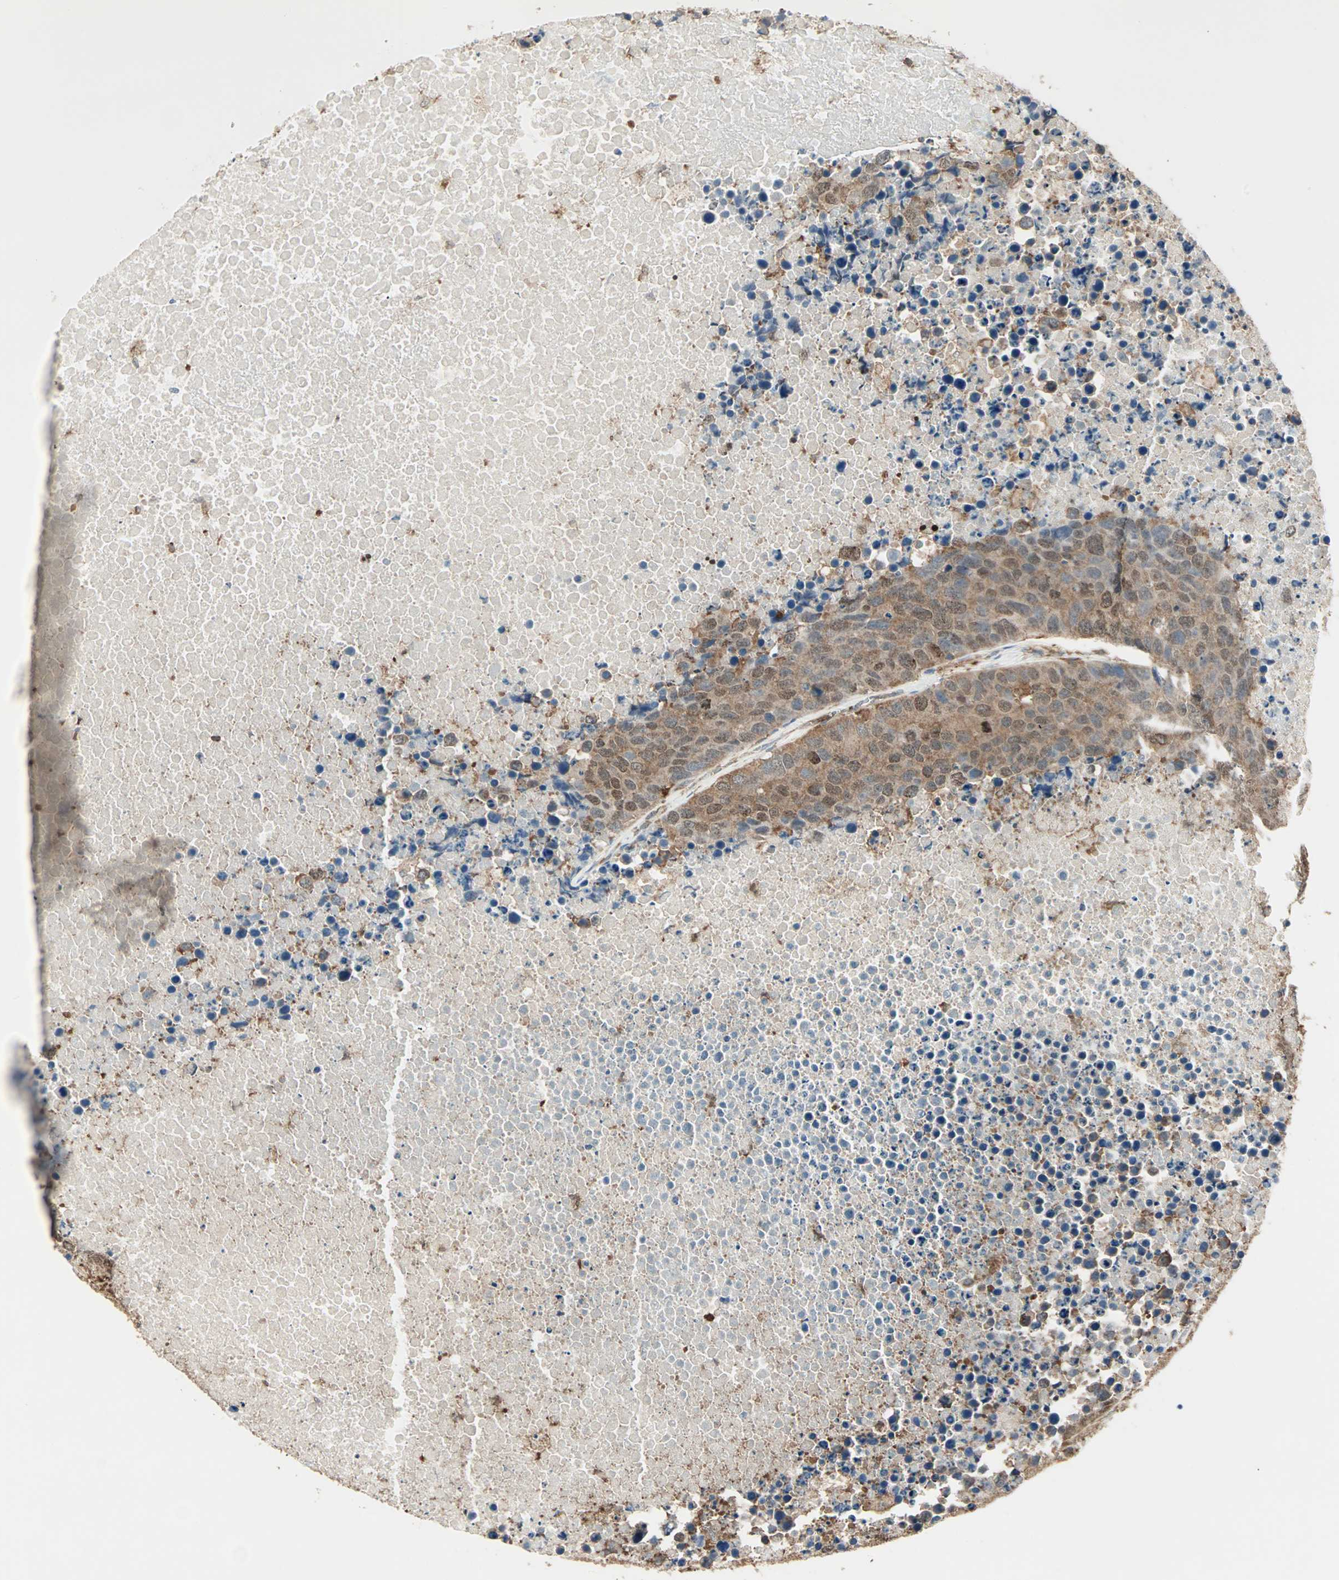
{"staining": {"intensity": "moderate", "quantity": ">75%", "location": "cytoplasmic/membranous,nuclear"}, "tissue": "carcinoid", "cell_type": "Tumor cells", "image_type": "cancer", "snomed": [{"axis": "morphology", "description": "Carcinoid, malignant, NOS"}, {"axis": "topography", "description": "Lung"}], "caption": "Carcinoid stained with IHC reveals moderate cytoplasmic/membranous and nuclear expression in about >75% of tumor cells.", "gene": "MMP3", "patient": {"sex": "male", "age": 60}}